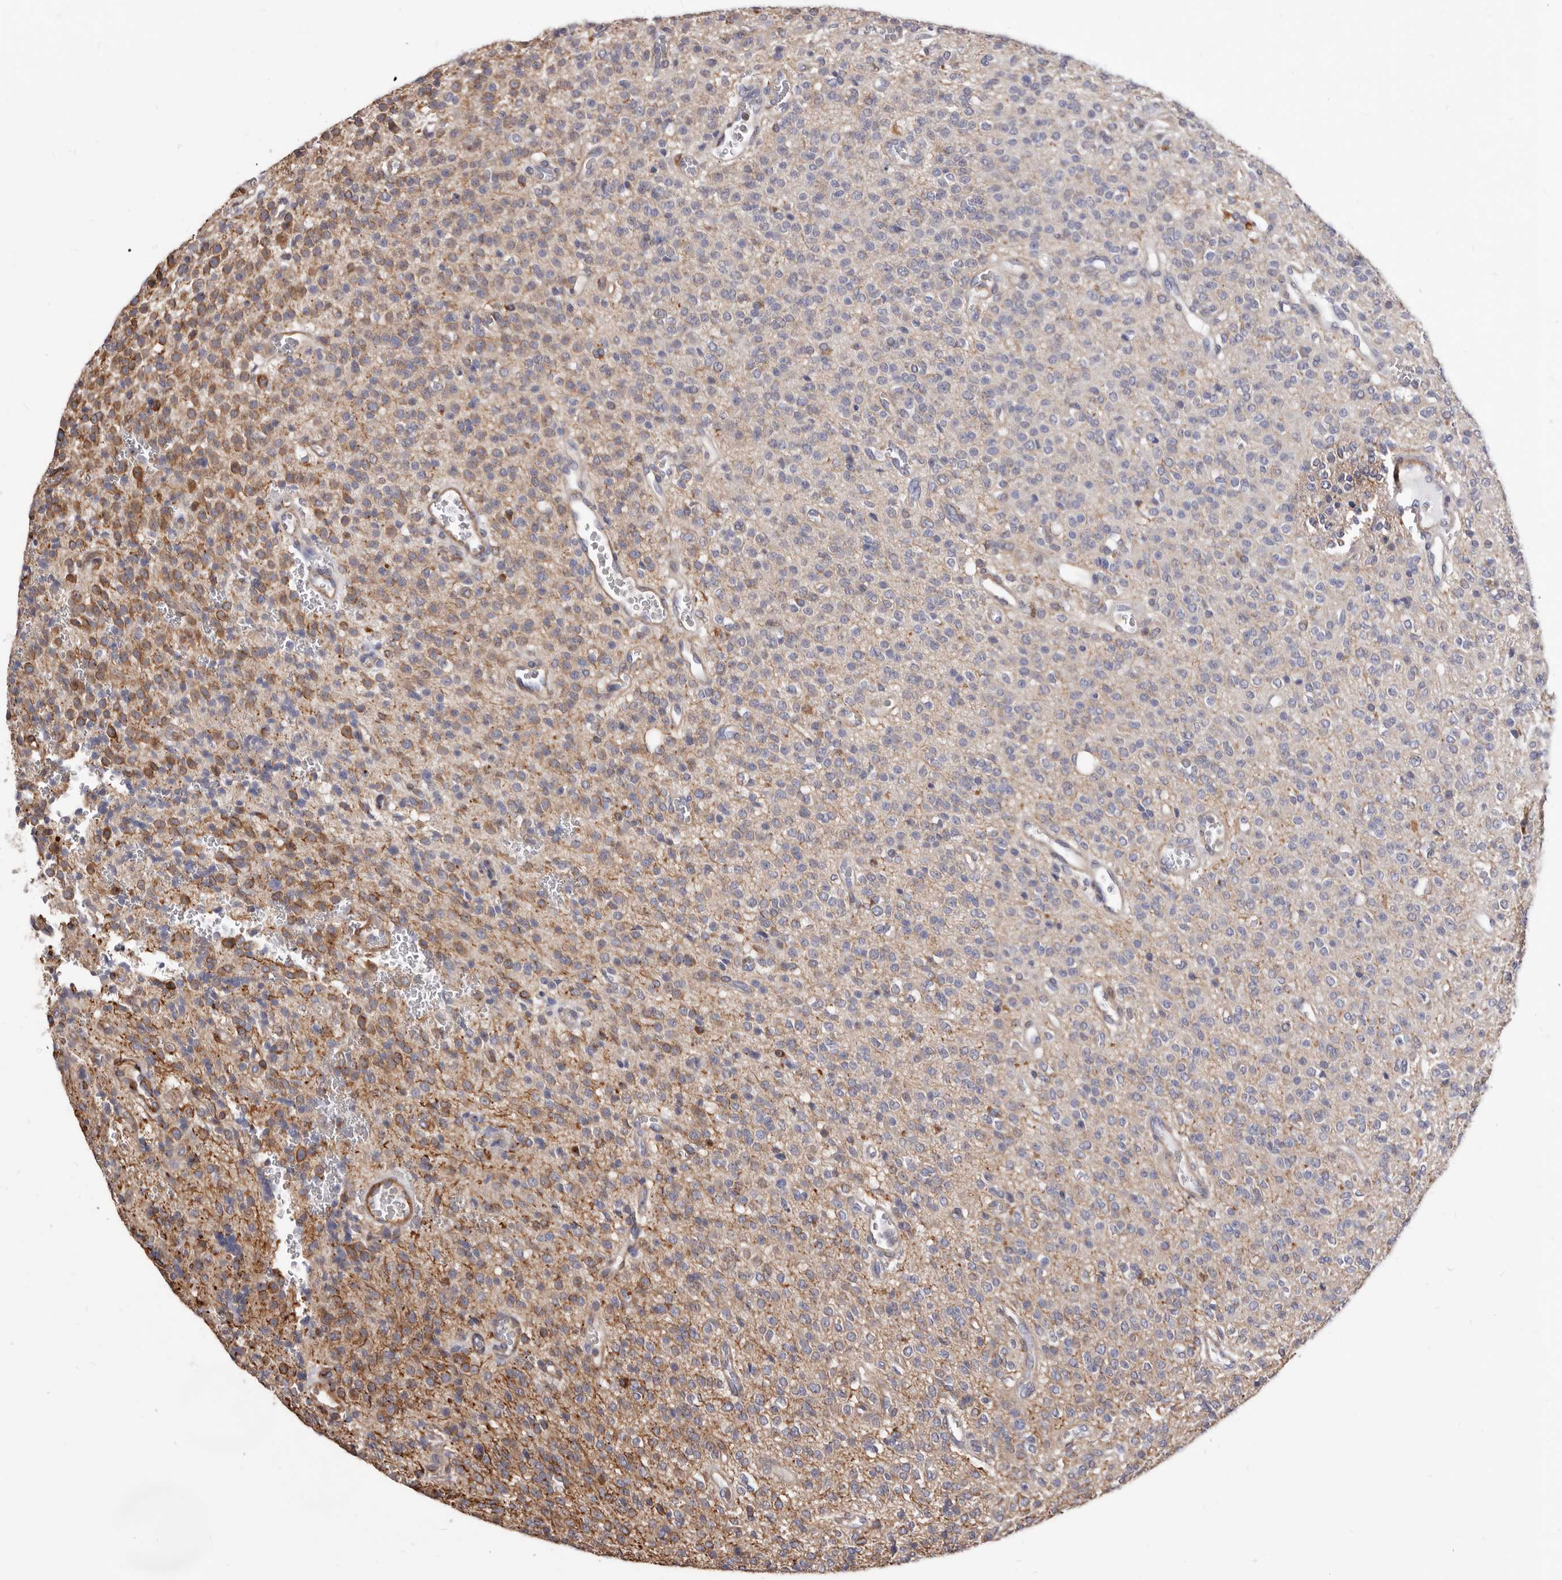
{"staining": {"intensity": "weak", "quantity": "<25%", "location": "cytoplasmic/membranous"}, "tissue": "glioma", "cell_type": "Tumor cells", "image_type": "cancer", "snomed": [{"axis": "morphology", "description": "Glioma, malignant, High grade"}, {"axis": "topography", "description": "Brain"}], "caption": "High power microscopy histopathology image of an IHC histopathology image of high-grade glioma (malignant), revealing no significant expression in tumor cells.", "gene": "NIBAN1", "patient": {"sex": "male", "age": 34}}